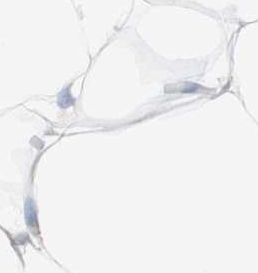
{"staining": {"intensity": "negative", "quantity": "none", "location": "none"}, "tissue": "adipose tissue", "cell_type": "Adipocytes", "image_type": "normal", "snomed": [{"axis": "morphology", "description": "Normal tissue, NOS"}, {"axis": "topography", "description": "Breast"}, {"axis": "topography", "description": "Adipose tissue"}], "caption": "IHC of normal human adipose tissue demonstrates no positivity in adipocytes. (Immunohistochemistry (ihc), brightfield microscopy, high magnification).", "gene": "ATP2B1", "patient": {"sex": "female", "age": 25}}